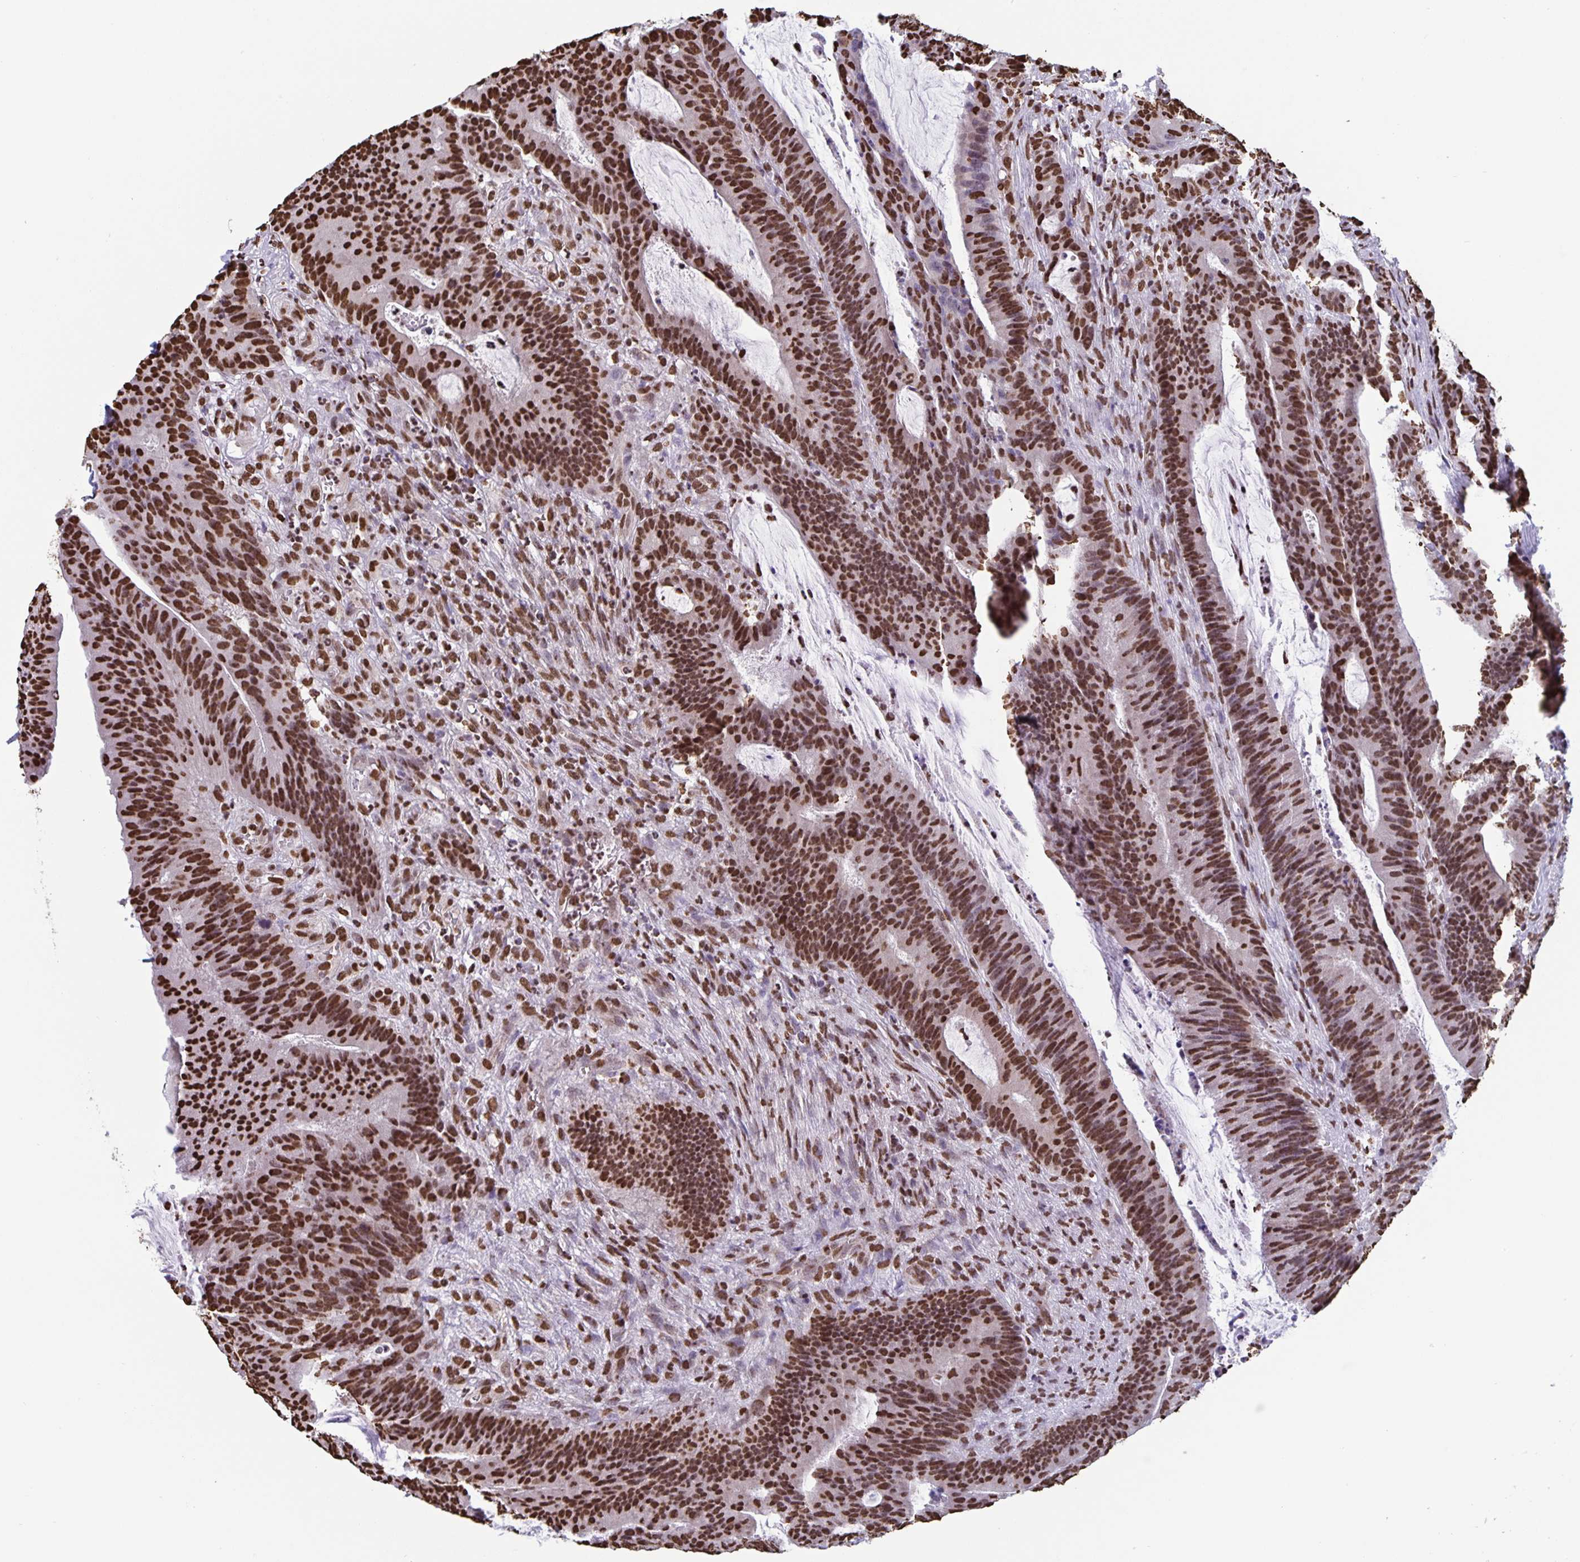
{"staining": {"intensity": "strong", "quantity": ">75%", "location": "nuclear"}, "tissue": "colorectal cancer", "cell_type": "Tumor cells", "image_type": "cancer", "snomed": [{"axis": "morphology", "description": "Adenocarcinoma, NOS"}, {"axis": "topography", "description": "Colon"}], "caption": "Protein analysis of colorectal adenocarcinoma tissue shows strong nuclear expression in about >75% of tumor cells.", "gene": "DUT", "patient": {"sex": "female", "age": 78}}